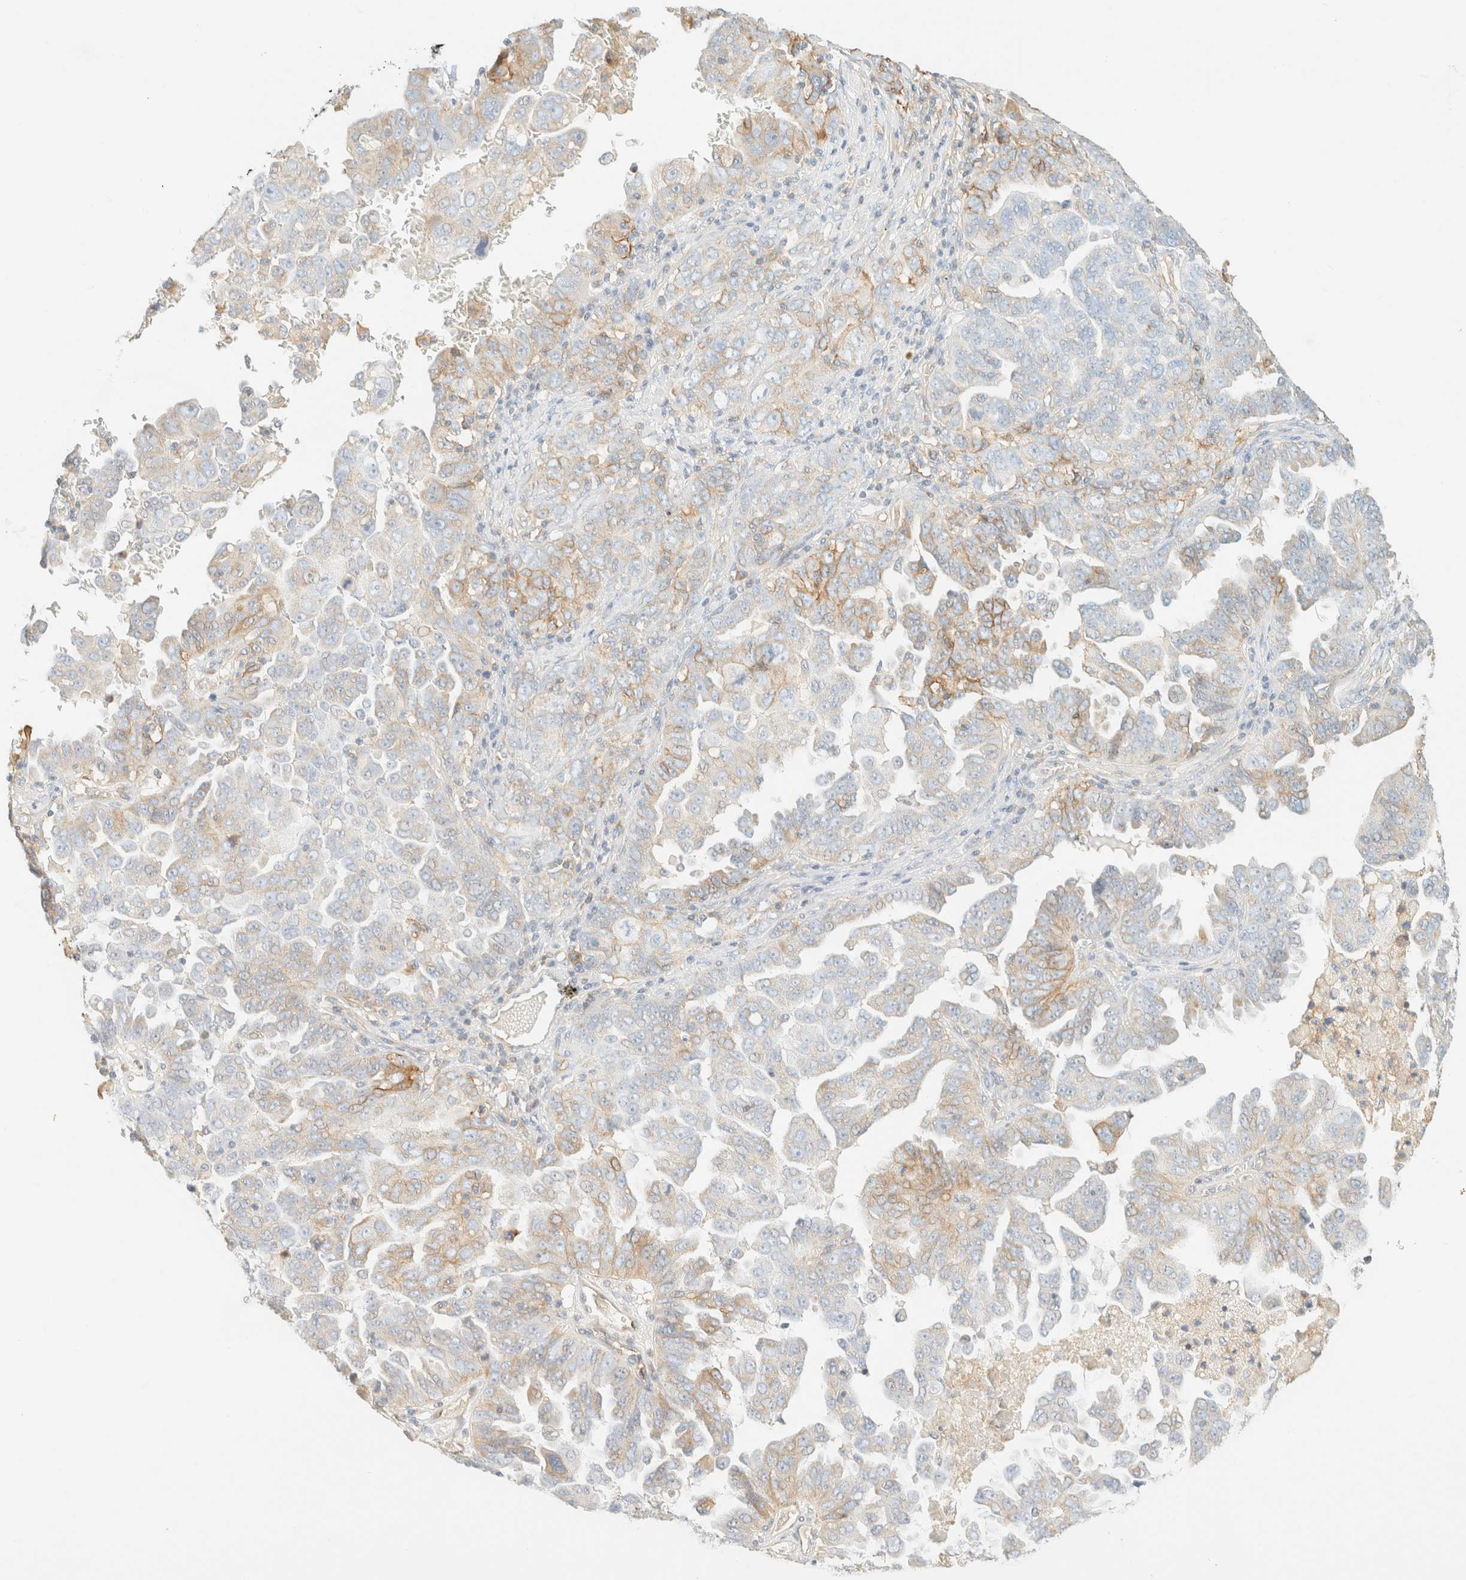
{"staining": {"intensity": "weak", "quantity": "25%-75%", "location": "cytoplasmic/membranous"}, "tissue": "ovarian cancer", "cell_type": "Tumor cells", "image_type": "cancer", "snomed": [{"axis": "morphology", "description": "Carcinoma, endometroid"}, {"axis": "topography", "description": "Ovary"}], "caption": "The photomicrograph exhibits immunohistochemical staining of ovarian cancer. There is weak cytoplasmic/membranous positivity is appreciated in about 25%-75% of tumor cells. The staining is performed using DAB (3,3'-diaminobenzidine) brown chromogen to label protein expression. The nuclei are counter-stained blue using hematoxylin.", "gene": "MRM3", "patient": {"sex": "female", "age": 62}}